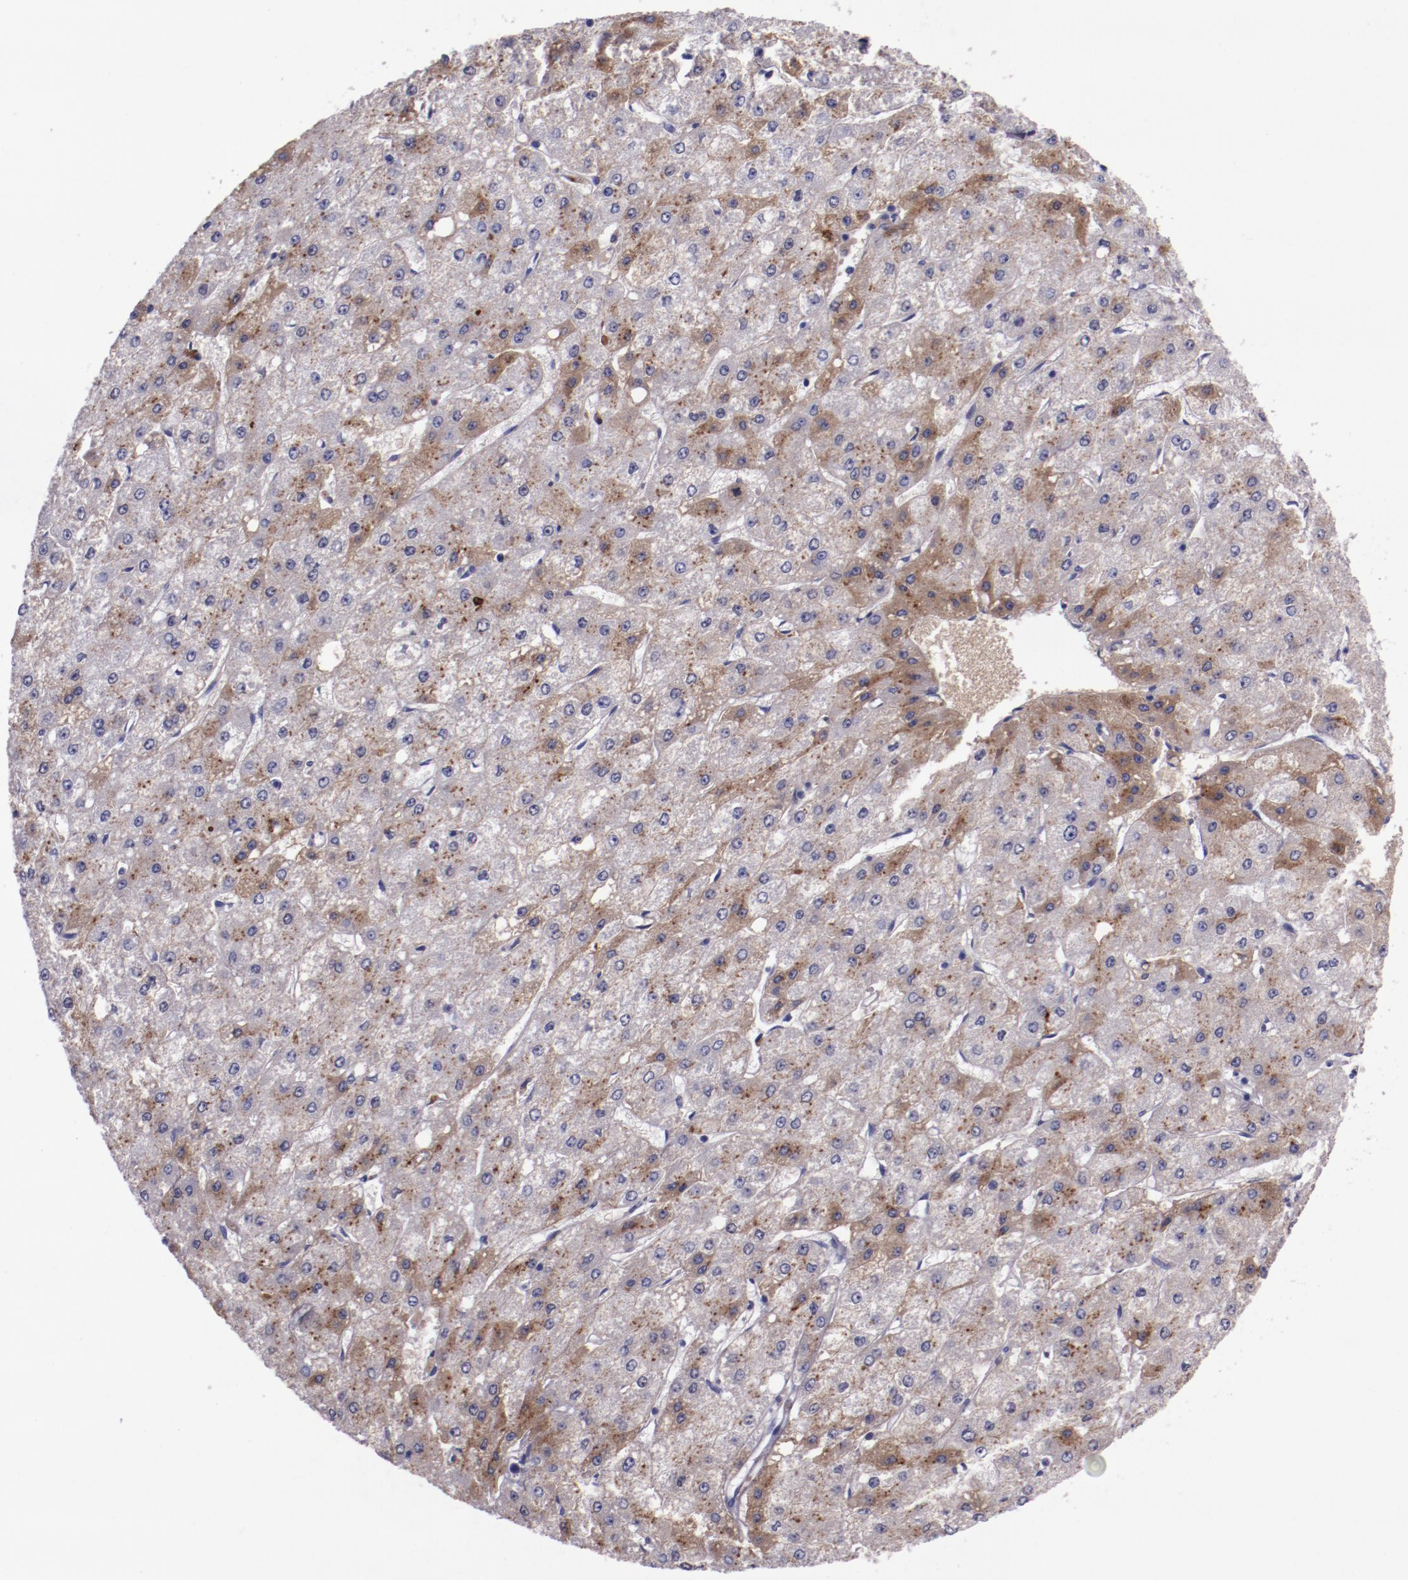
{"staining": {"intensity": "moderate", "quantity": "25%-75%", "location": "cytoplasmic/membranous"}, "tissue": "liver cancer", "cell_type": "Tumor cells", "image_type": "cancer", "snomed": [{"axis": "morphology", "description": "Carcinoma, Hepatocellular, NOS"}, {"axis": "topography", "description": "Liver"}], "caption": "The immunohistochemical stain highlights moderate cytoplasmic/membranous expression in tumor cells of hepatocellular carcinoma (liver) tissue.", "gene": "APOH", "patient": {"sex": "female", "age": 52}}